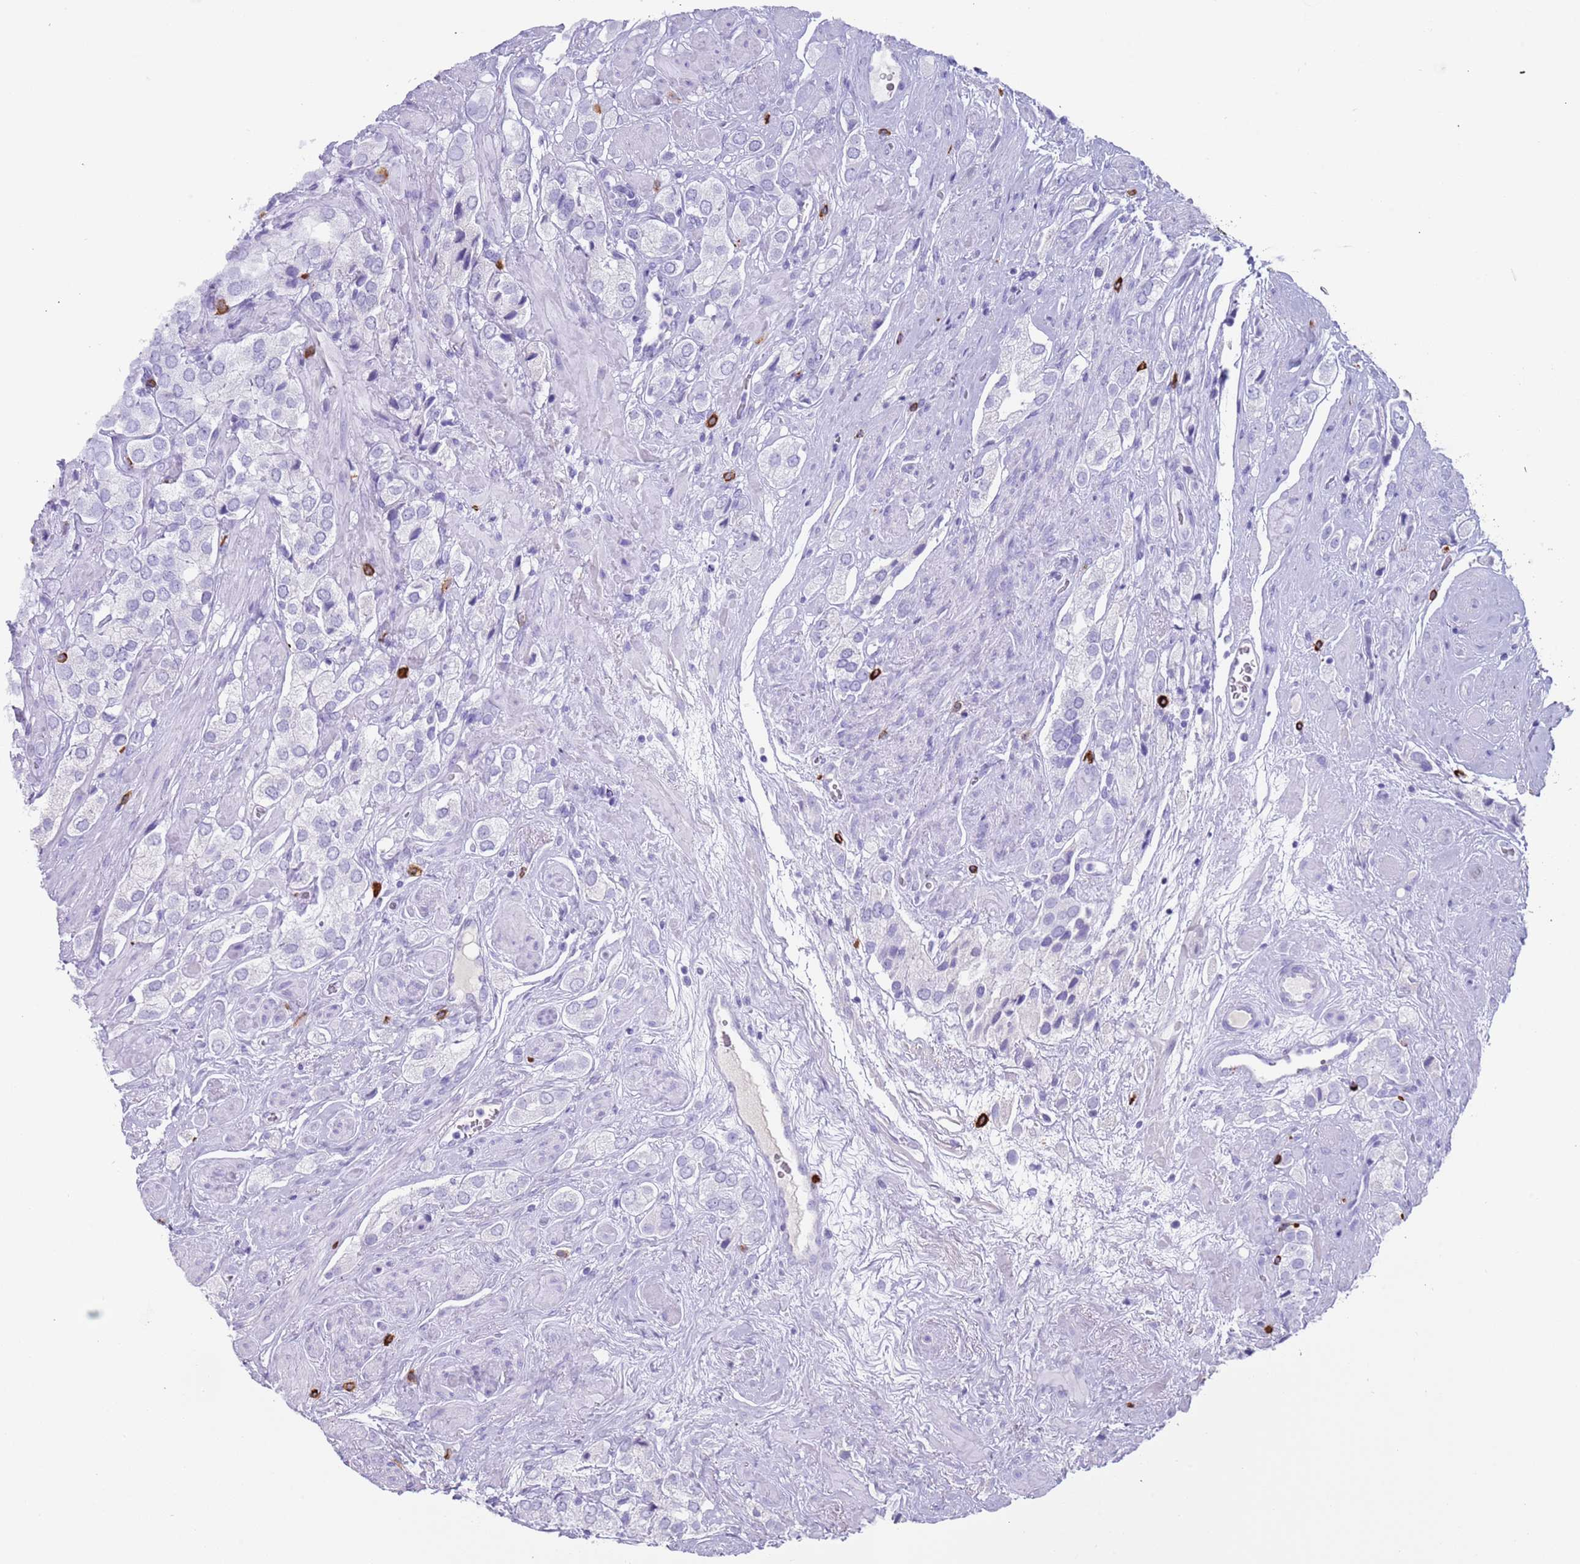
{"staining": {"intensity": "negative", "quantity": "none", "location": "none"}, "tissue": "prostate cancer", "cell_type": "Tumor cells", "image_type": "cancer", "snomed": [{"axis": "morphology", "description": "Adenocarcinoma, High grade"}, {"axis": "topography", "description": "Prostate and seminal vesicle, NOS"}], "caption": "Tumor cells show no significant expression in prostate adenocarcinoma (high-grade).", "gene": "MYADML2", "patient": {"sex": "male", "age": 64}}